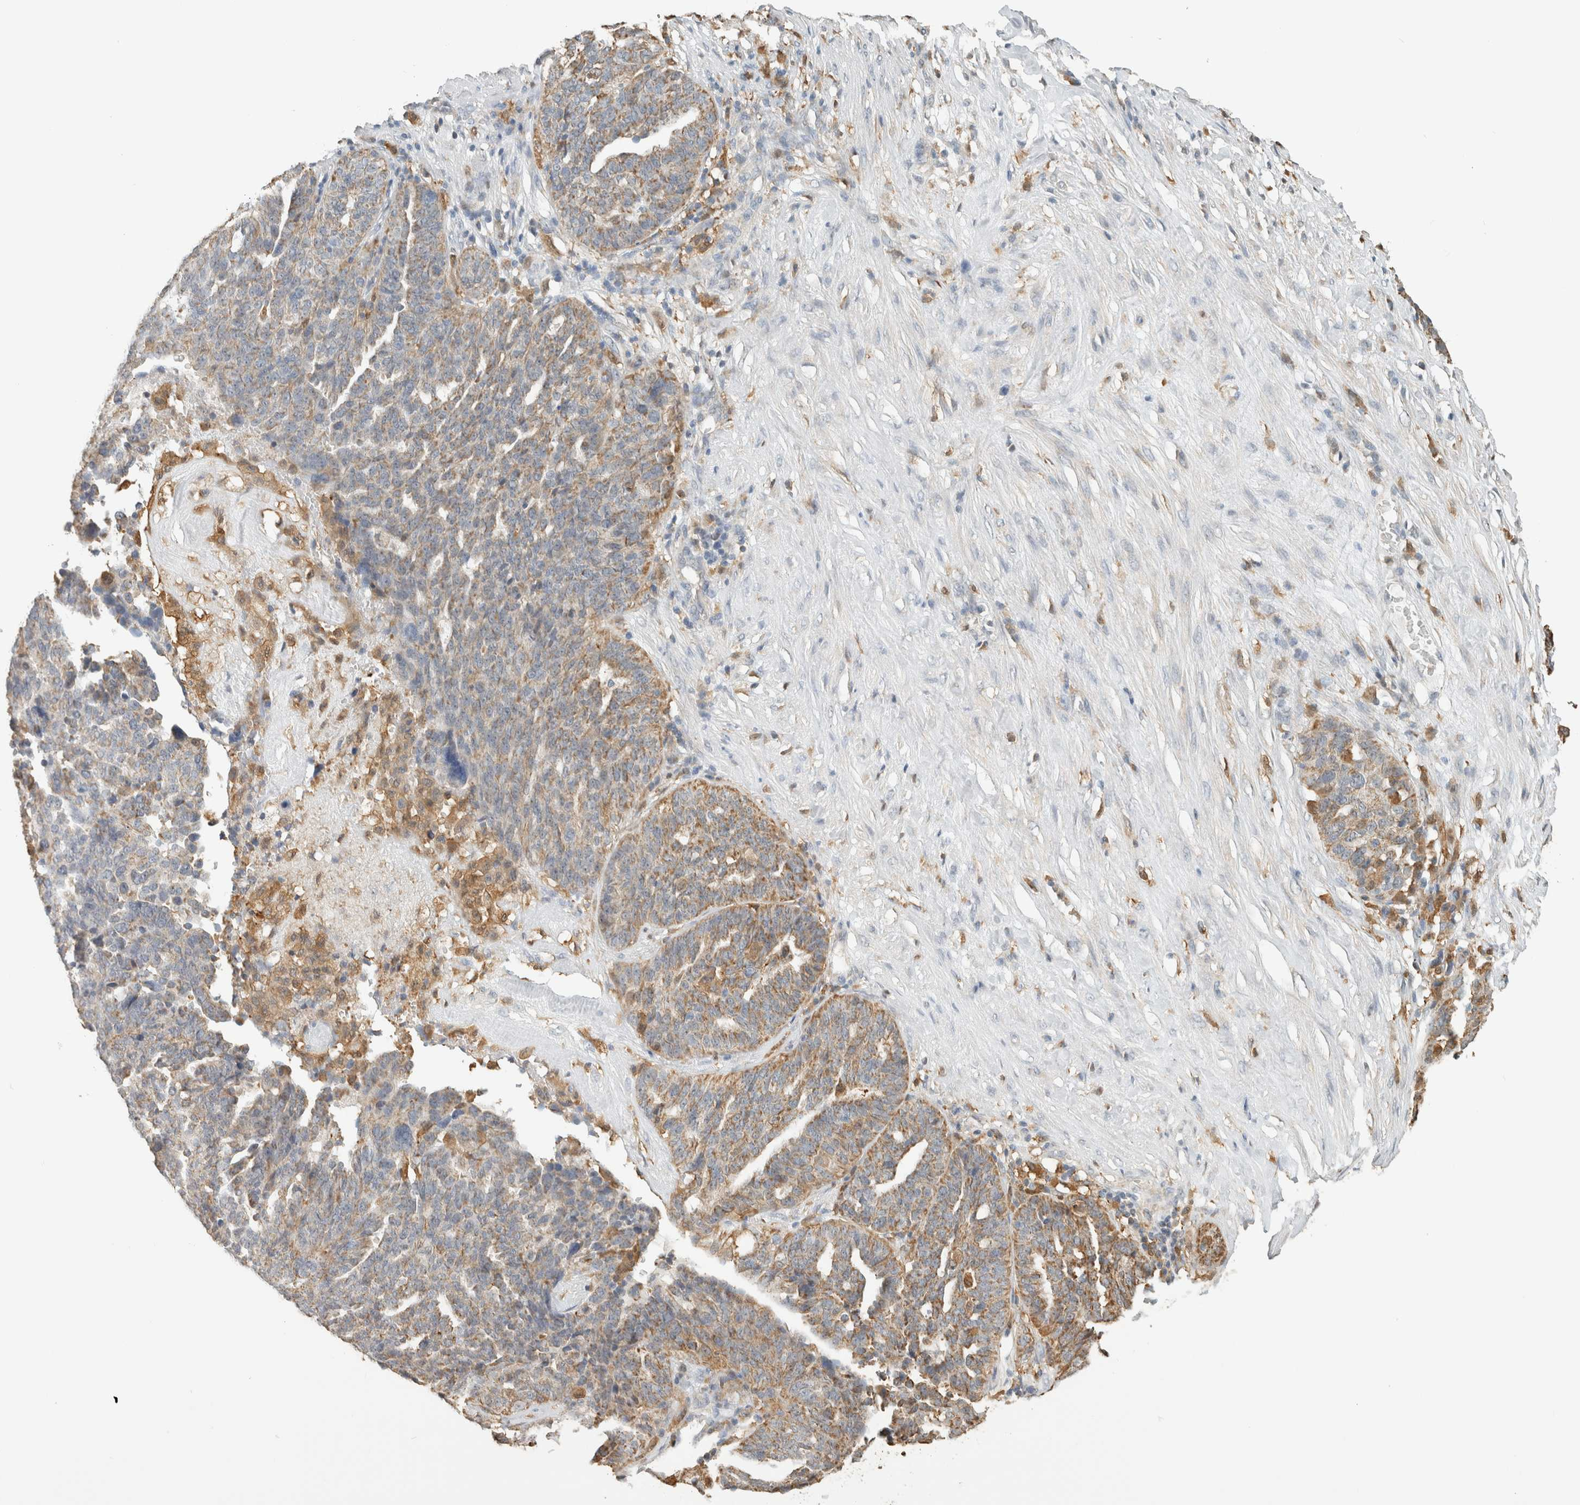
{"staining": {"intensity": "moderate", "quantity": ">75%", "location": "cytoplasmic/membranous"}, "tissue": "ovarian cancer", "cell_type": "Tumor cells", "image_type": "cancer", "snomed": [{"axis": "morphology", "description": "Cystadenocarcinoma, serous, NOS"}, {"axis": "topography", "description": "Ovary"}], "caption": "A micrograph showing moderate cytoplasmic/membranous expression in approximately >75% of tumor cells in ovarian cancer, as visualized by brown immunohistochemical staining.", "gene": "CAPG", "patient": {"sex": "female", "age": 59}}